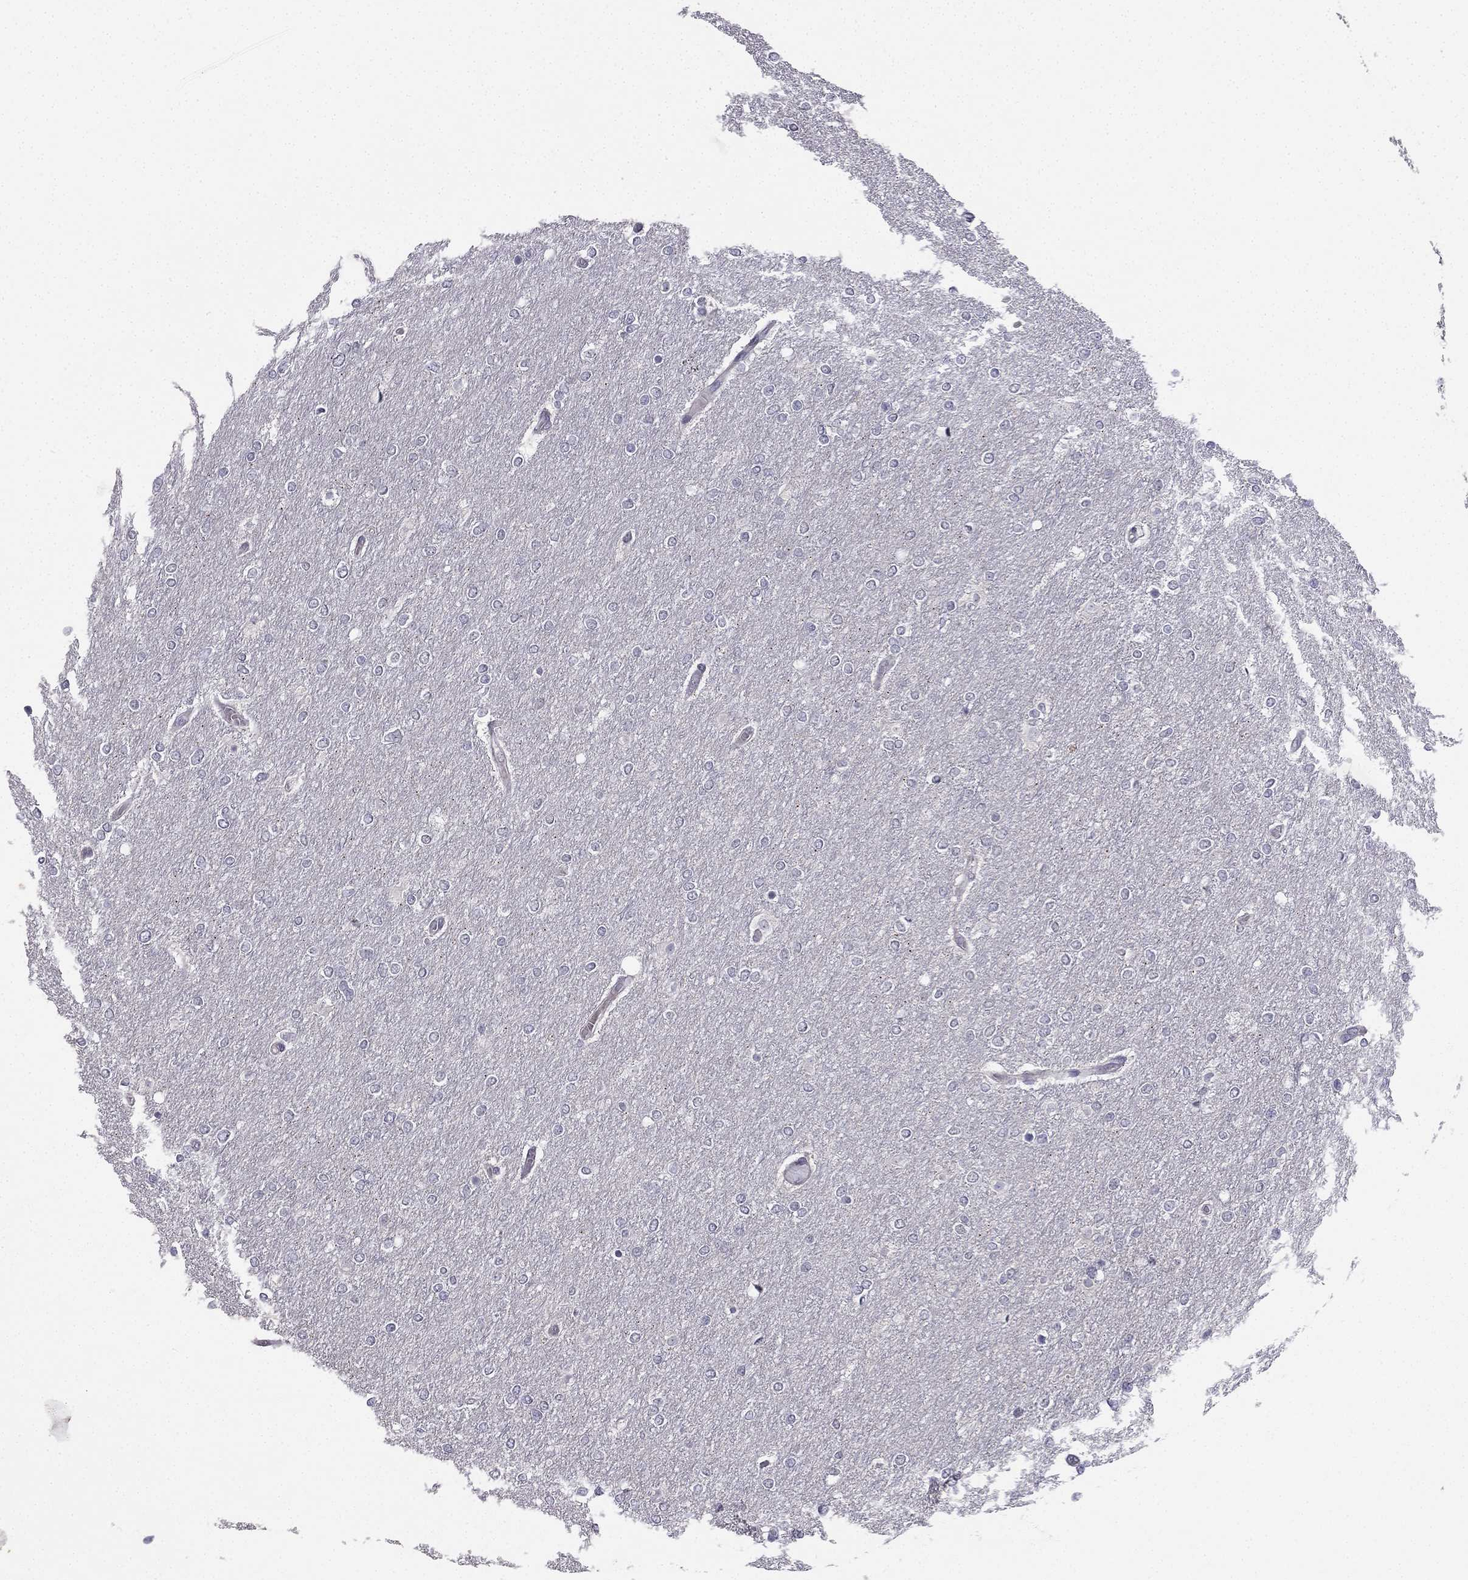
{"staining": {"intensity": "negative", "quantity": "none", "location": "none"}, "tissue": "glioma", "cell_type": "Tumor cells", "image_type": "cancer", "snomed": [{"axis": "morphology", "description": "Glioma, malignant, High grade"}, {"axis": "topography", "description": "Brain"}], "caption": "Glioma was stained to show a protein in brown. There is no significant expression in tumor cells.", "gene": "CHST8", "patient": {"sex": "female", "age": 61}}